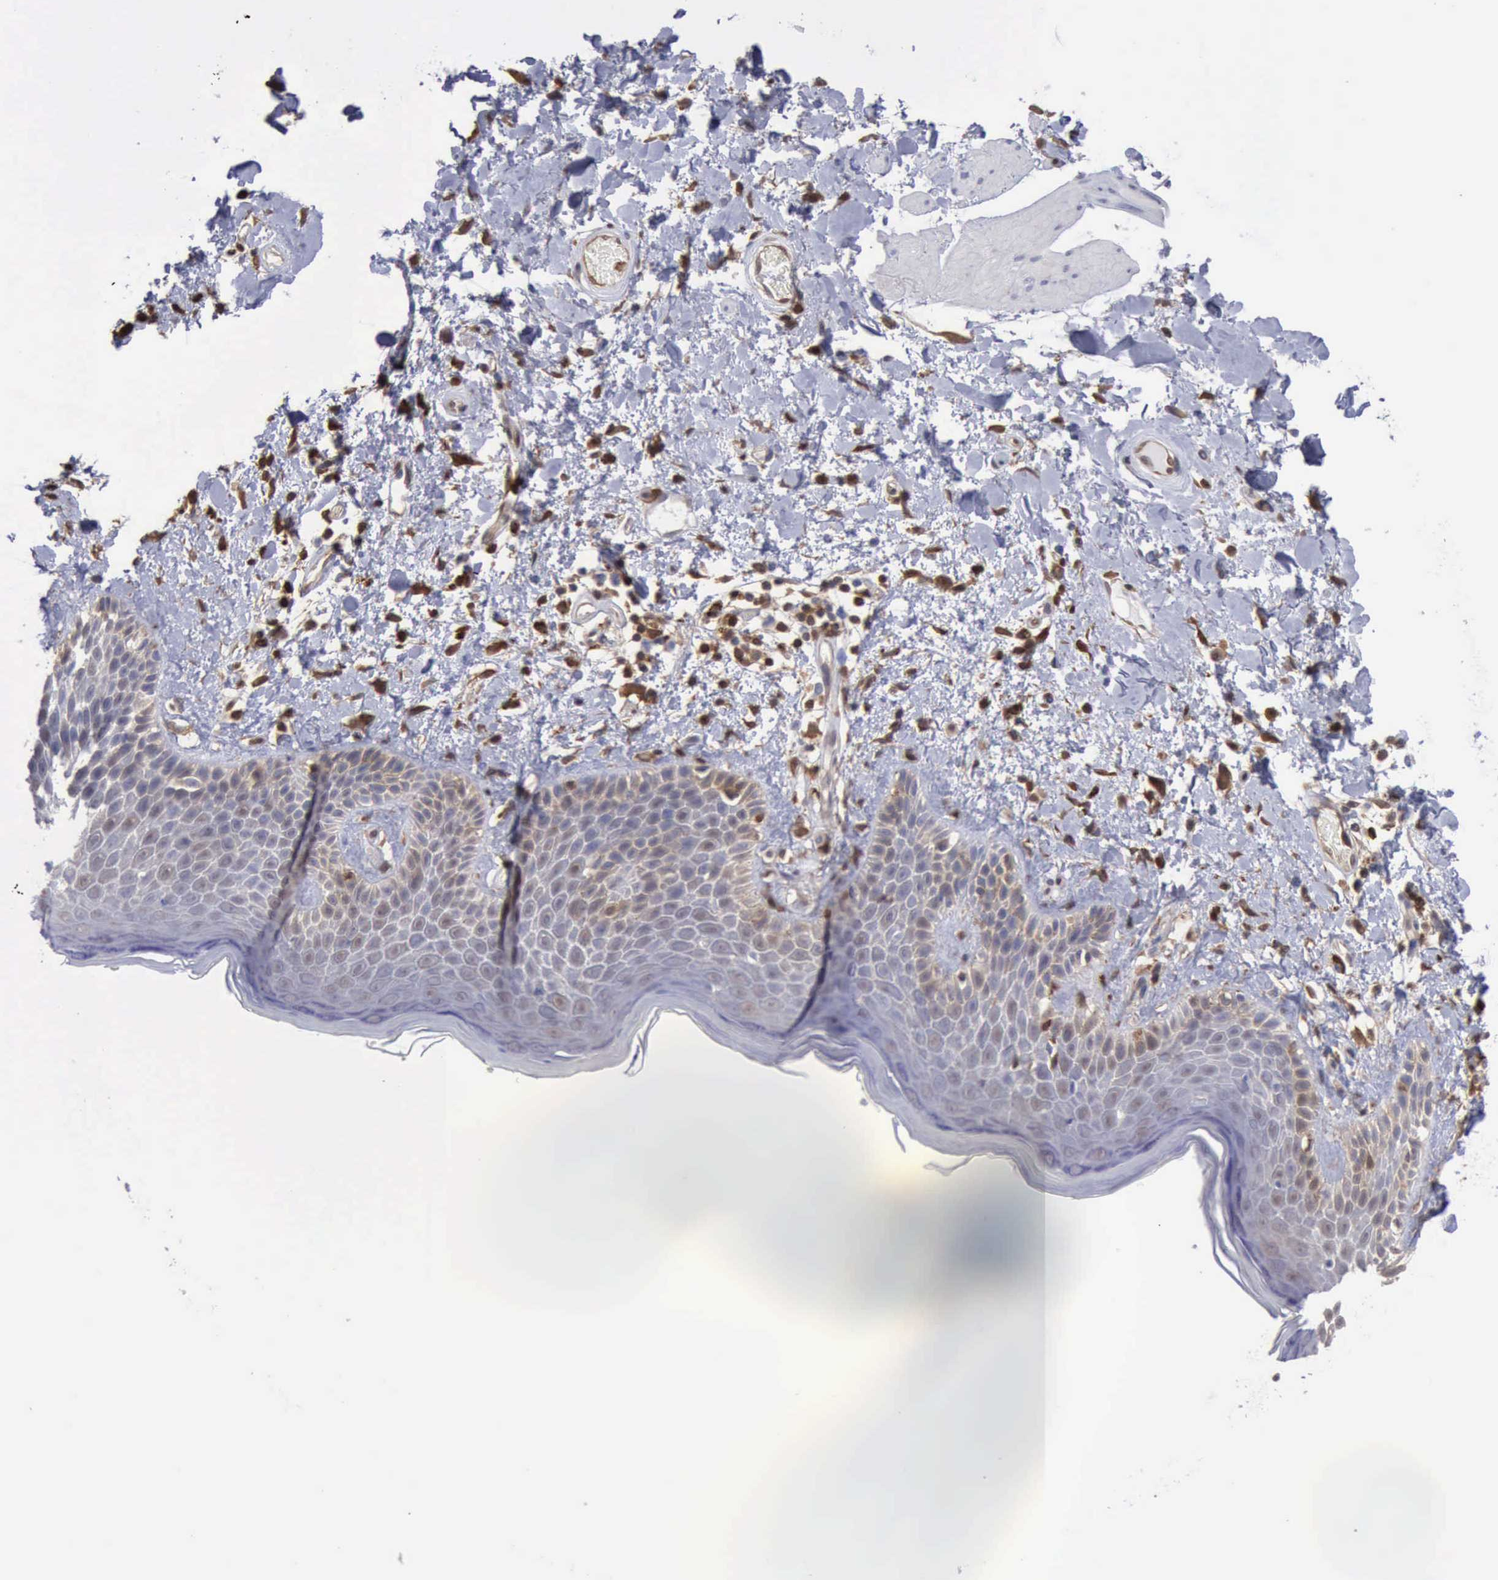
{"staining": {"intensity": "weak", "quantity": "25%-75%", "location": "cytoplasmic/membranous,nuclear"}, "tissue": "skin", "cell_type": "Epidermal cells", "image_type": "normal", "snomed": [{"axis": "morphology", "description": "Normal tissue, NOS"}, {"axis": "topography", "description": "Anal"}], "caption": "This image demonstrates immunohistochemistry (IHC) staining of benign skin, with low weak cytoplasmic/membranous,nuclear expression in approximately 25%-75% of epidermal cells.", "gene": "STAT1", "patient": {"sex": "female", "age": 78}}